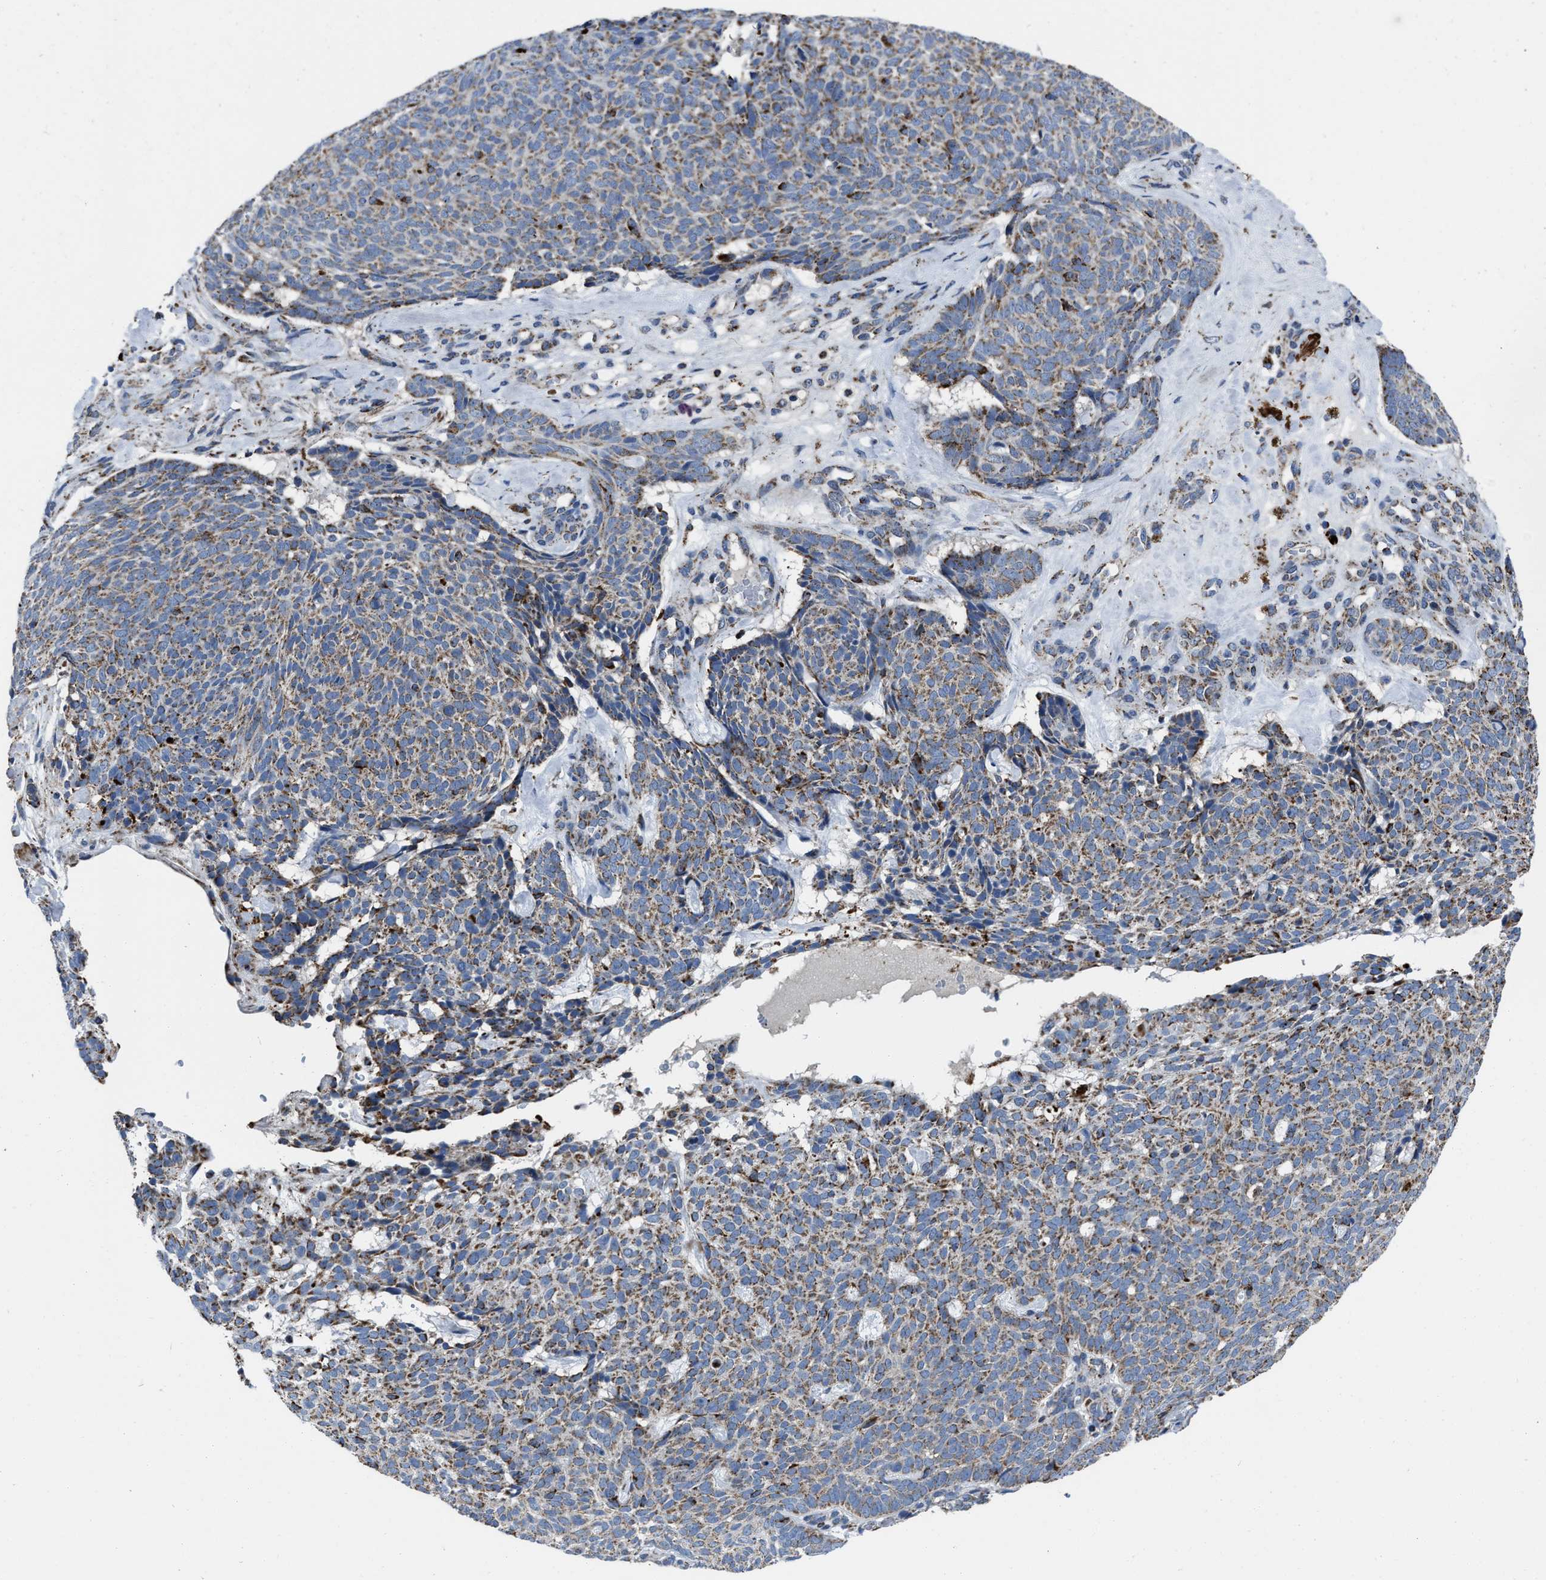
{"staining": {"intensity": "moderate", "quantity": ">75%", "location": "cytoplasmic/membranous"}, "tissue": "skin cancer", "cell_type": "Tumor cells", "image_type": "cancer", "snomed": [{"axis": "morphology", "description": "Basal cell carcinoma"}, {"axis": "topography", "description": "Skin"}], "caption": "Immunohistochemistry (IHC) (DAB) staining of skin cancer demonstrates moderate cytoplasmic/membranous protein staining in approximately >75% of tumor cells.", "gene": "NSD3", "patient": {"sex": "male", "age": 61}}